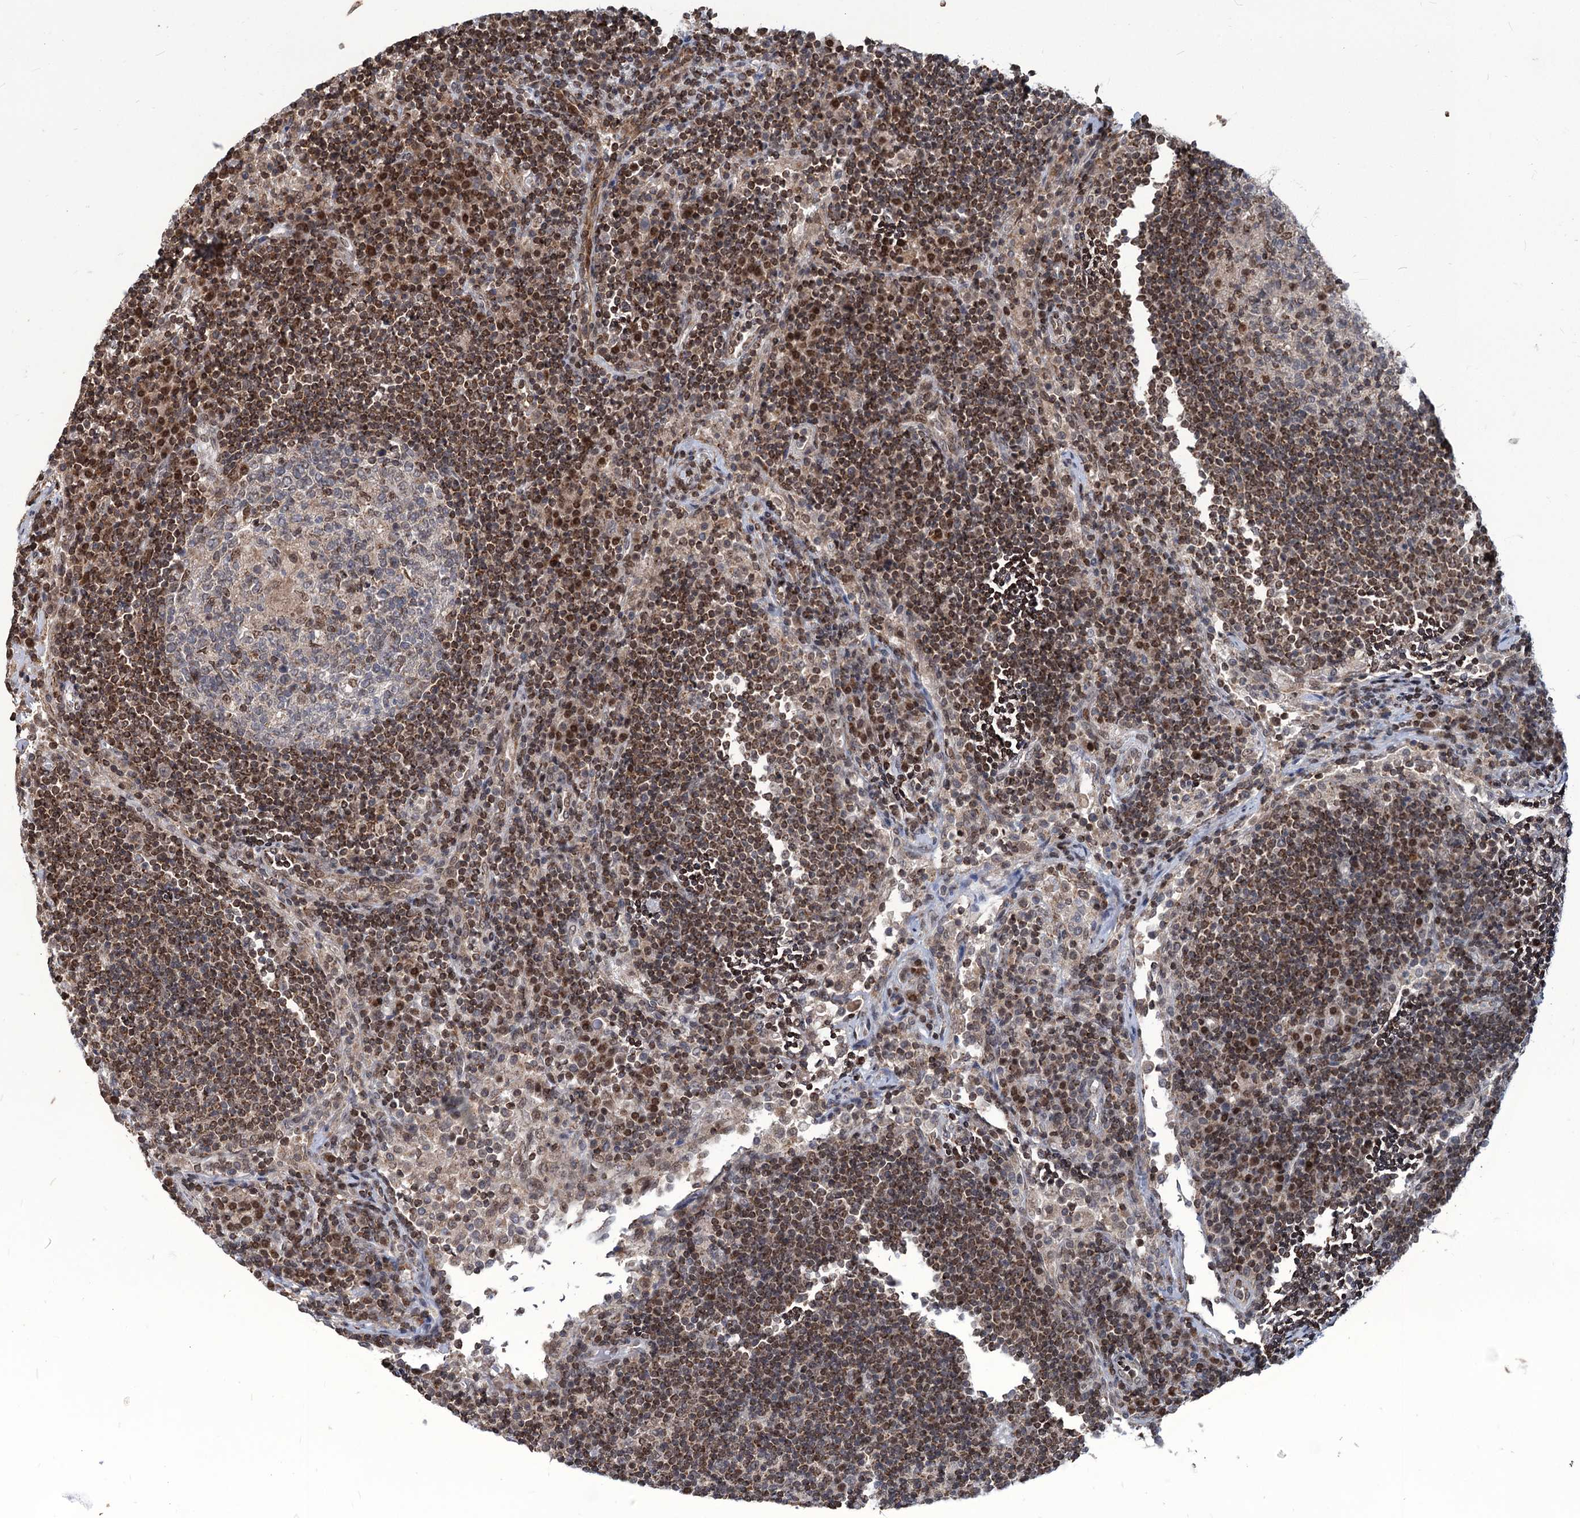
{"staining": {"intensity": "moderate", "quantity": "<25%", "location": "cytoplasmic/membranous,nuclear"}, "tissue": "lymph node", "cell_type": "Germinal center cells", "image_type": "normal", "snomed": [{"axis": "morphology", "description": "Normal tissue, NOS"}, {"axis": "topography", "description": "Lymph node"}], "caption": "This micrograph displays immunohistochemistry staining of normal human lymph node, with low moderate cytoplasmic/membranous,nuclear staining in approximately <25% of germinal center cells.", "gene": "PHC3", "patient": {"sex": "female", "age": 53}}